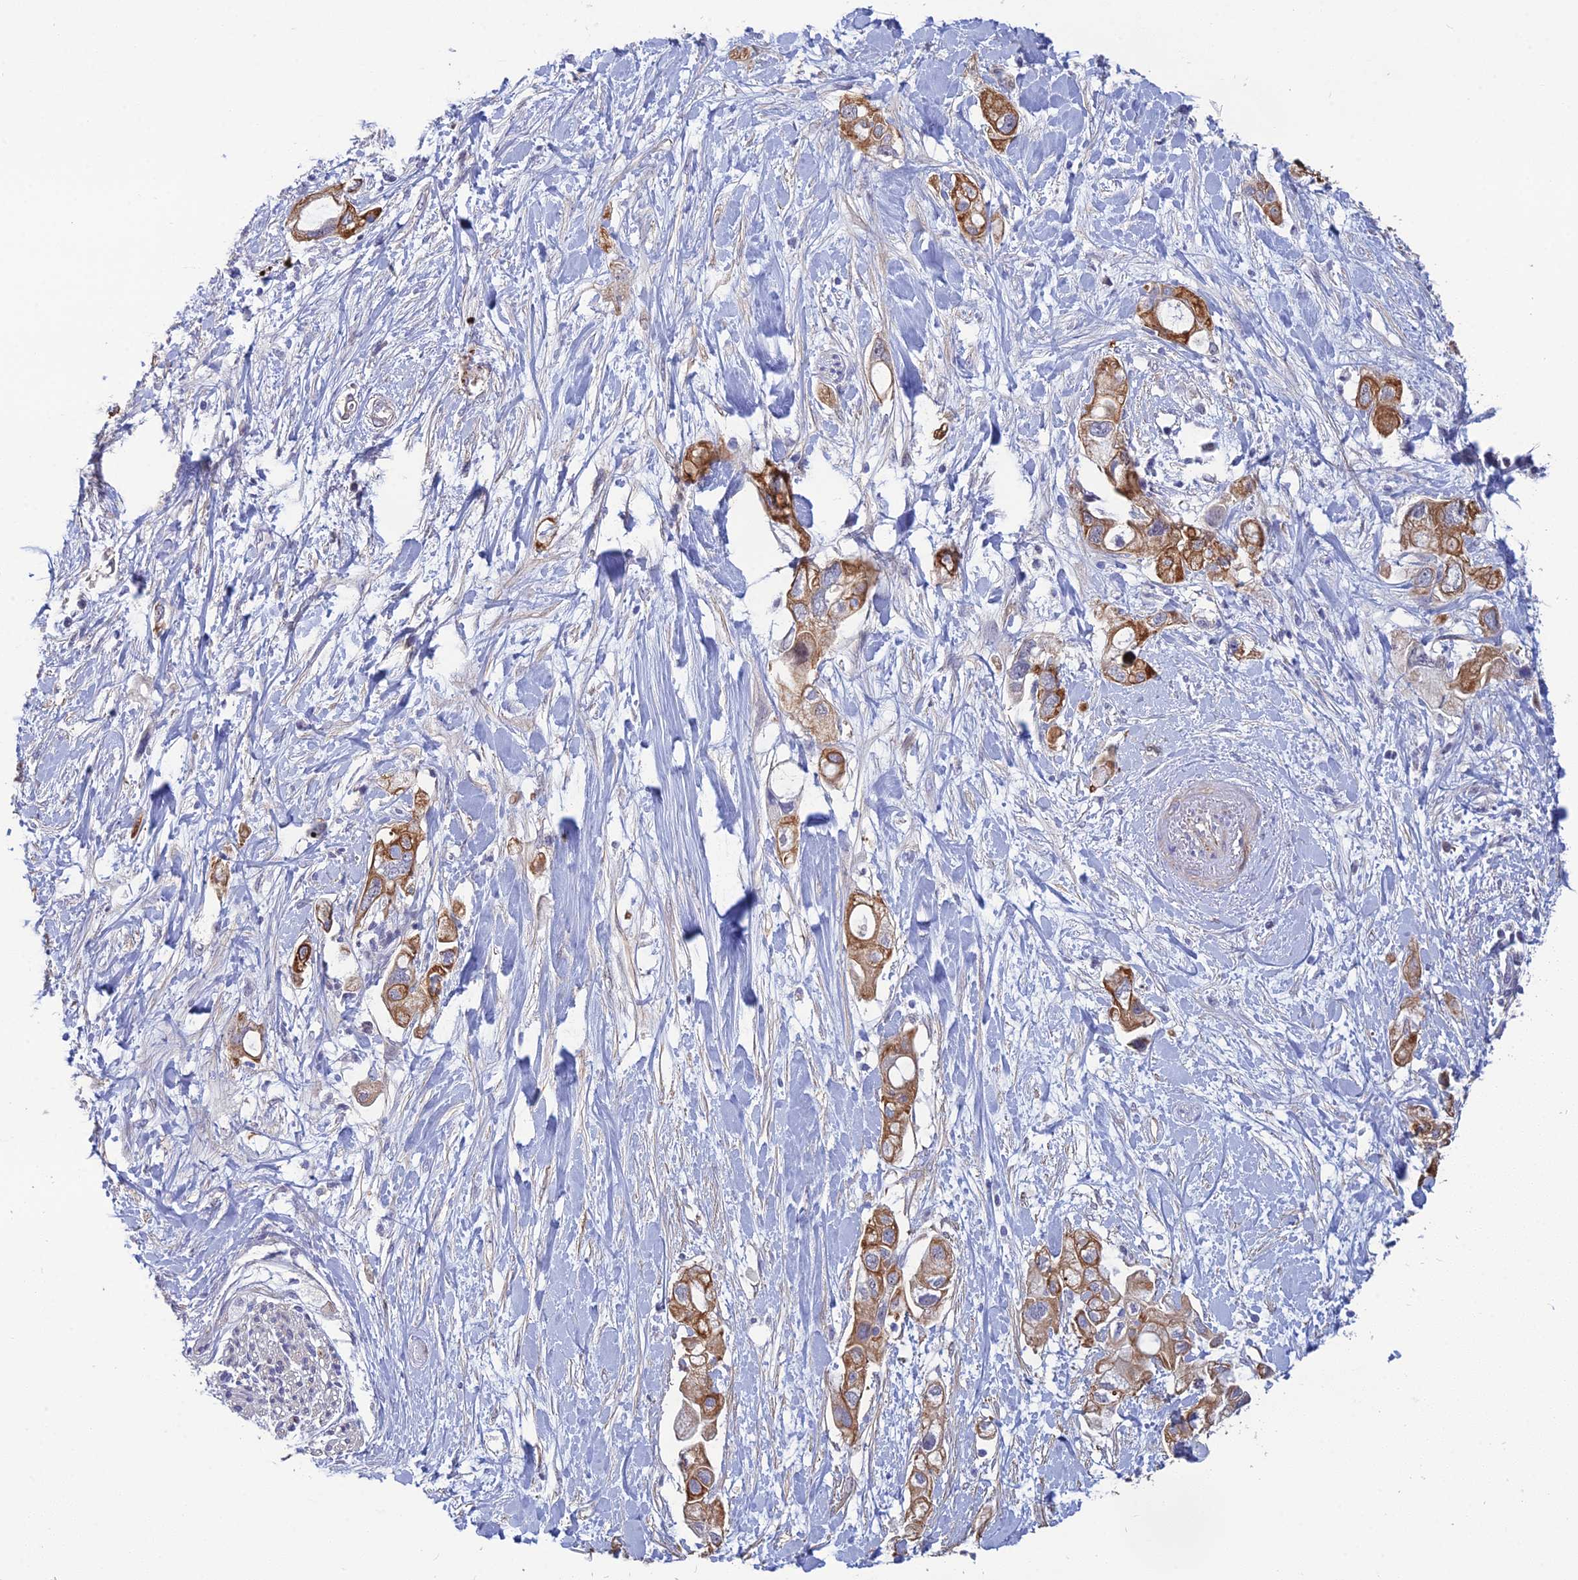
{"staining": {"intensity": "moderate", "quantity": "25%-75%", "location": "cytoplasmic/membranous"}, "tissue": "pancreatic cancer", "cell_type": "Tumor cells", "image_type": "cancer", "snomed": [{"axis": "morphology", "description": "Adenocarcinoma, NOS"}, {"axis": "topography", "description": "Pancreas"}], "caption": "IHC (DAB (3,3'-diaminobenzidine)) staining of human pancreatic cancer reveals moderate cytoplasmic/membranous protein positivity in about 25%-75% of tumor cells. The staining was performed using DAB (3,3'-diaminobenzidine) to visualize the protein expression in brown, while the nuclei were stained in blue with hematoxylin (Magnification: 20x).", "gene": "LZTS2", "patient": {"sex": "female", "age": 56}}